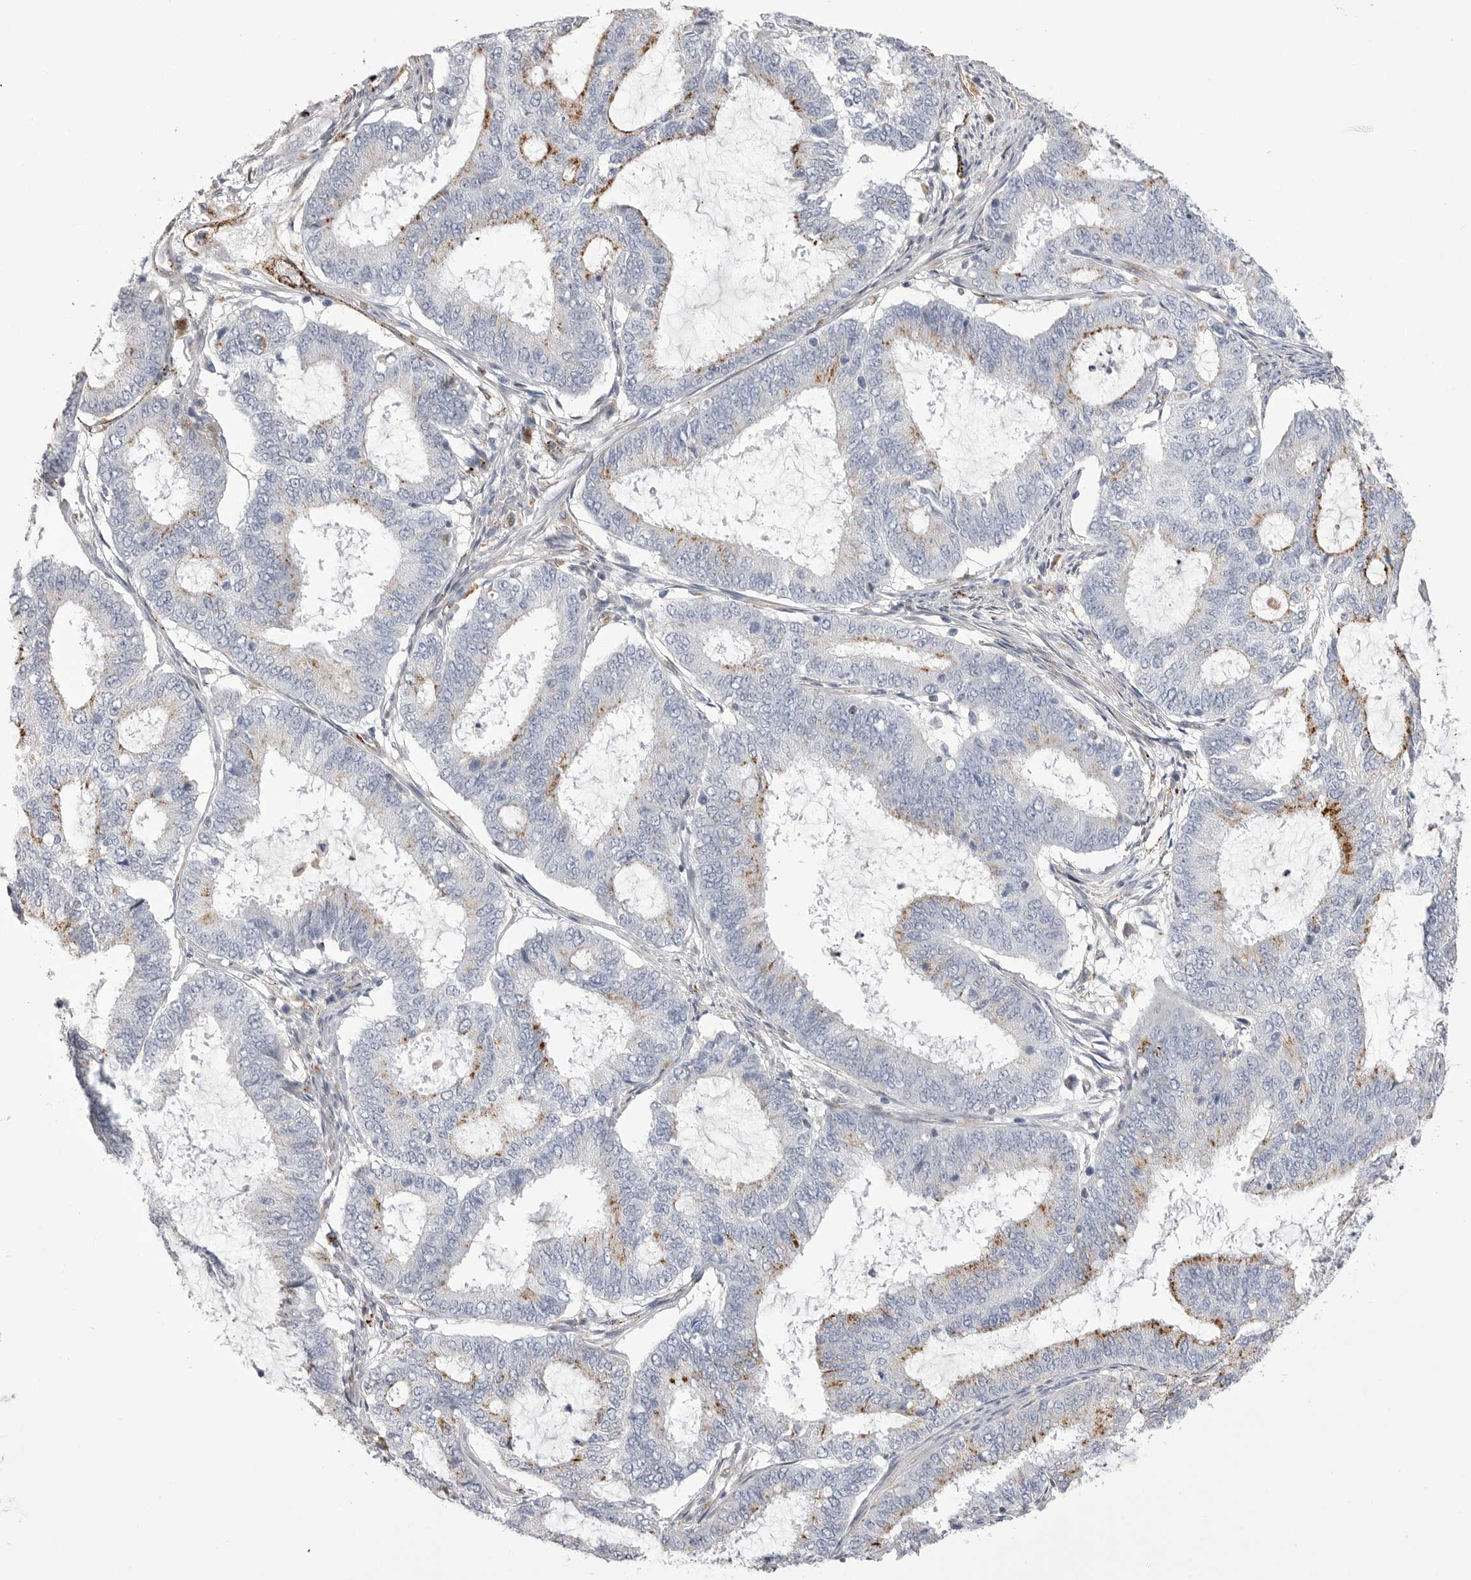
{"staining": {"intensity": "moderate", "quantity": "<25%", "location": "cytoplasmic/membranous"}, "tissue": "endometrial cancer", "cell_type": "Tumor cells", "image_type": "cancer", "snomed": [{"axis": "morphology", "description": "Adenocarcinoma, NOS"}, {"axis": "topography", "description": "Endometrium"}], "caption": "Moderate cytoplasmic/membranous expression is identified in about <25% of tumor cells in endometrial cancer.", "gene": "PSPN", "patient": {"sex": "female", "age": 51}}